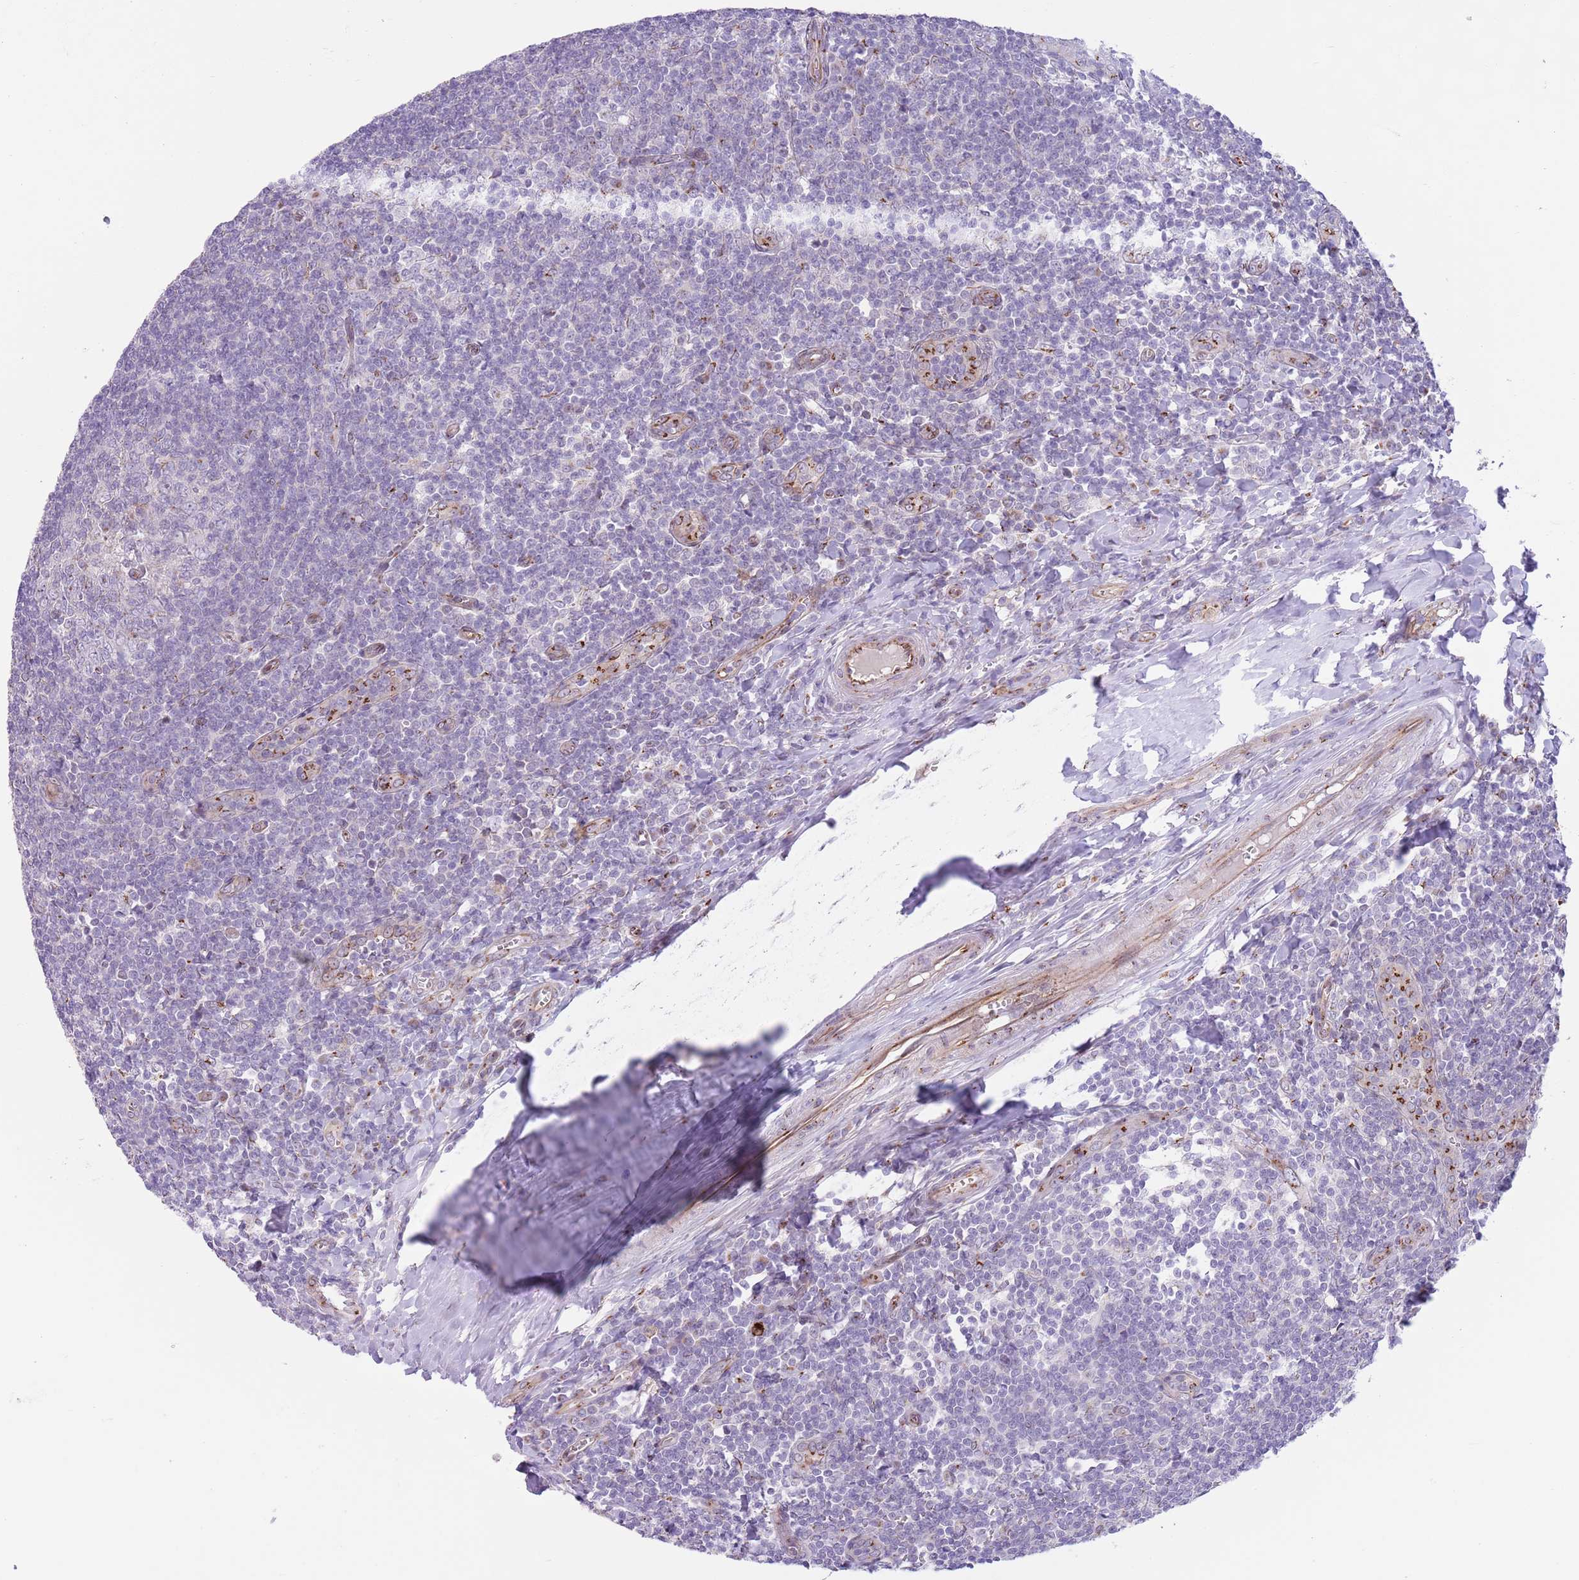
{"staining": {"intensity": "negative", "quantity": "none", "location": "none"}, "tissue": "tonsil", "cell_type": "Germinal center cells", "image_type": "normal", "snomed": [{"axis": "morphology", "description": "Normal tissue, NOS"}, {"axis": "topography", "description": "Tonsil"}], "caption": "This photomicrograph is of benign tonsil stained with IHC to label a protein in brown with the nuclei are counter-stained blue. There is no expression in germinal center cells.", "gene": "C20orf96", "patient": {"sex": "male", "age": 27}}